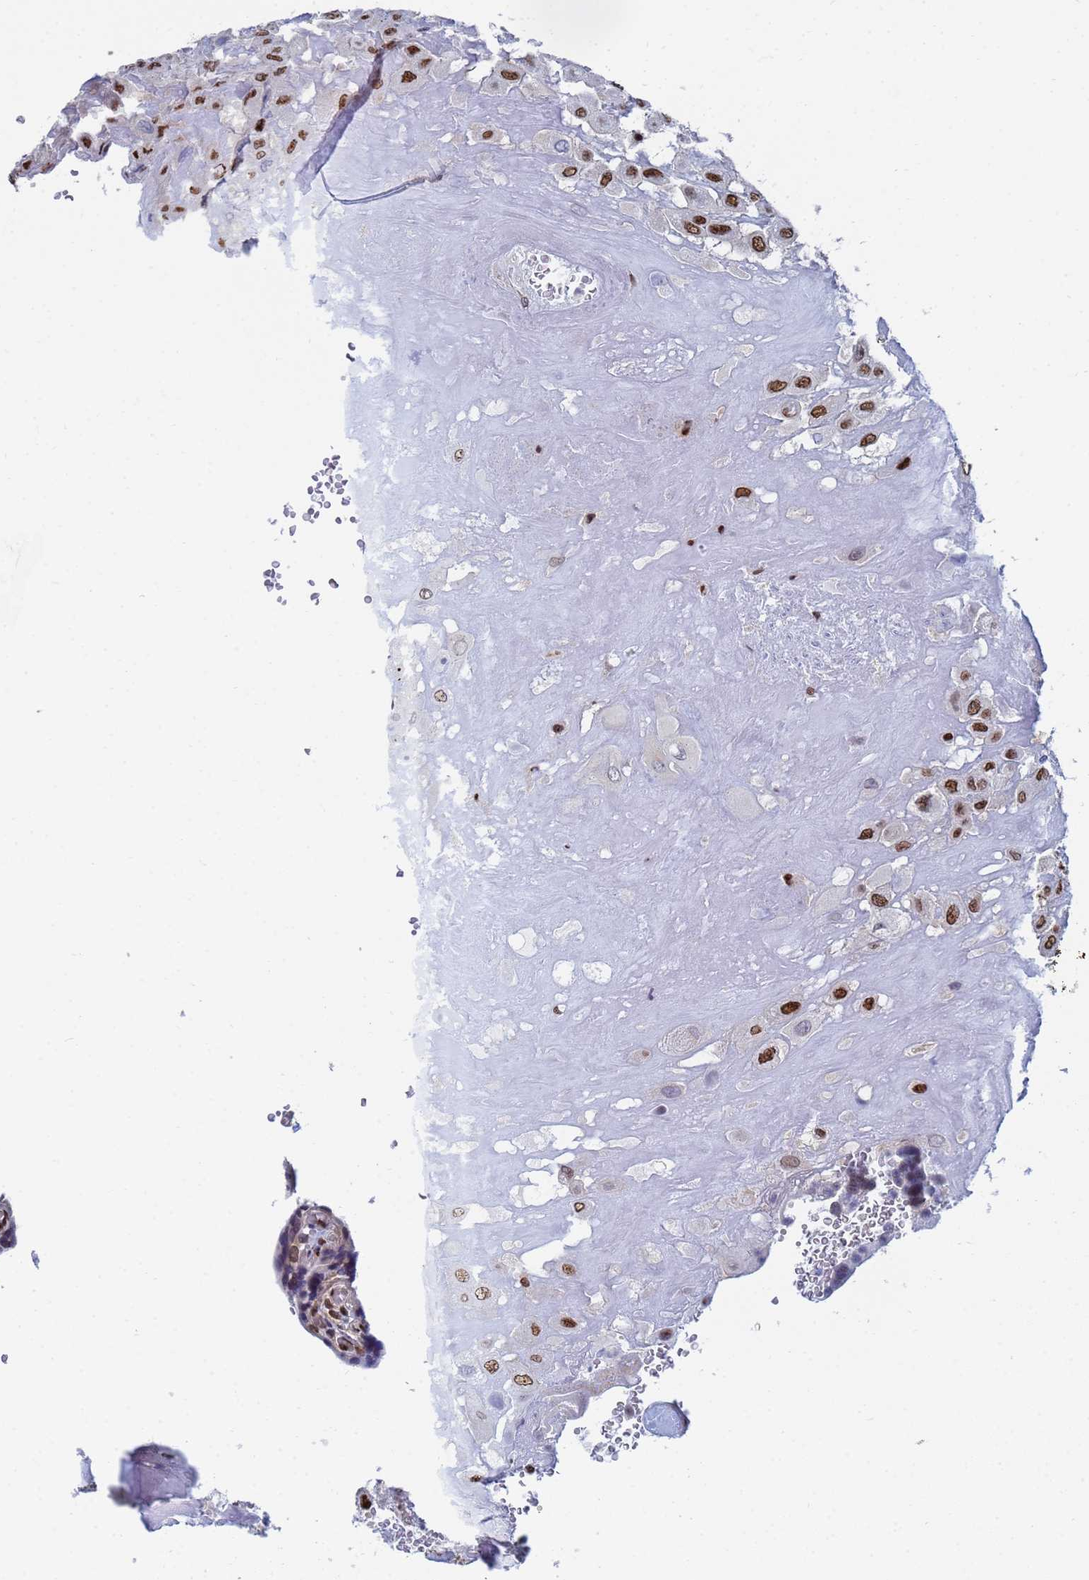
{"staining": {"intensity": "moderate", "quantity": ">75%", "location": "nuclear"}, "tissue": "placenta", "cell_type": "Decidual cells", "image_type": "normal", "snomed": [{"axis": "morphology", "description": "Normal tissue, NOS"}, {"axis": "topography", "description": "Placenta"}], "caption": "Protein staining shows moderate nuclear staining in about >75% of decidual cells in normal placenta. (Stains: DAB (3,3'-diaminobenzidine) in brown, nuclei in blue, Microscopy: brightfield microscopy at high magnification).", "gene": "AP5Z1", "patient": {"sex": "female", "age": 37}}